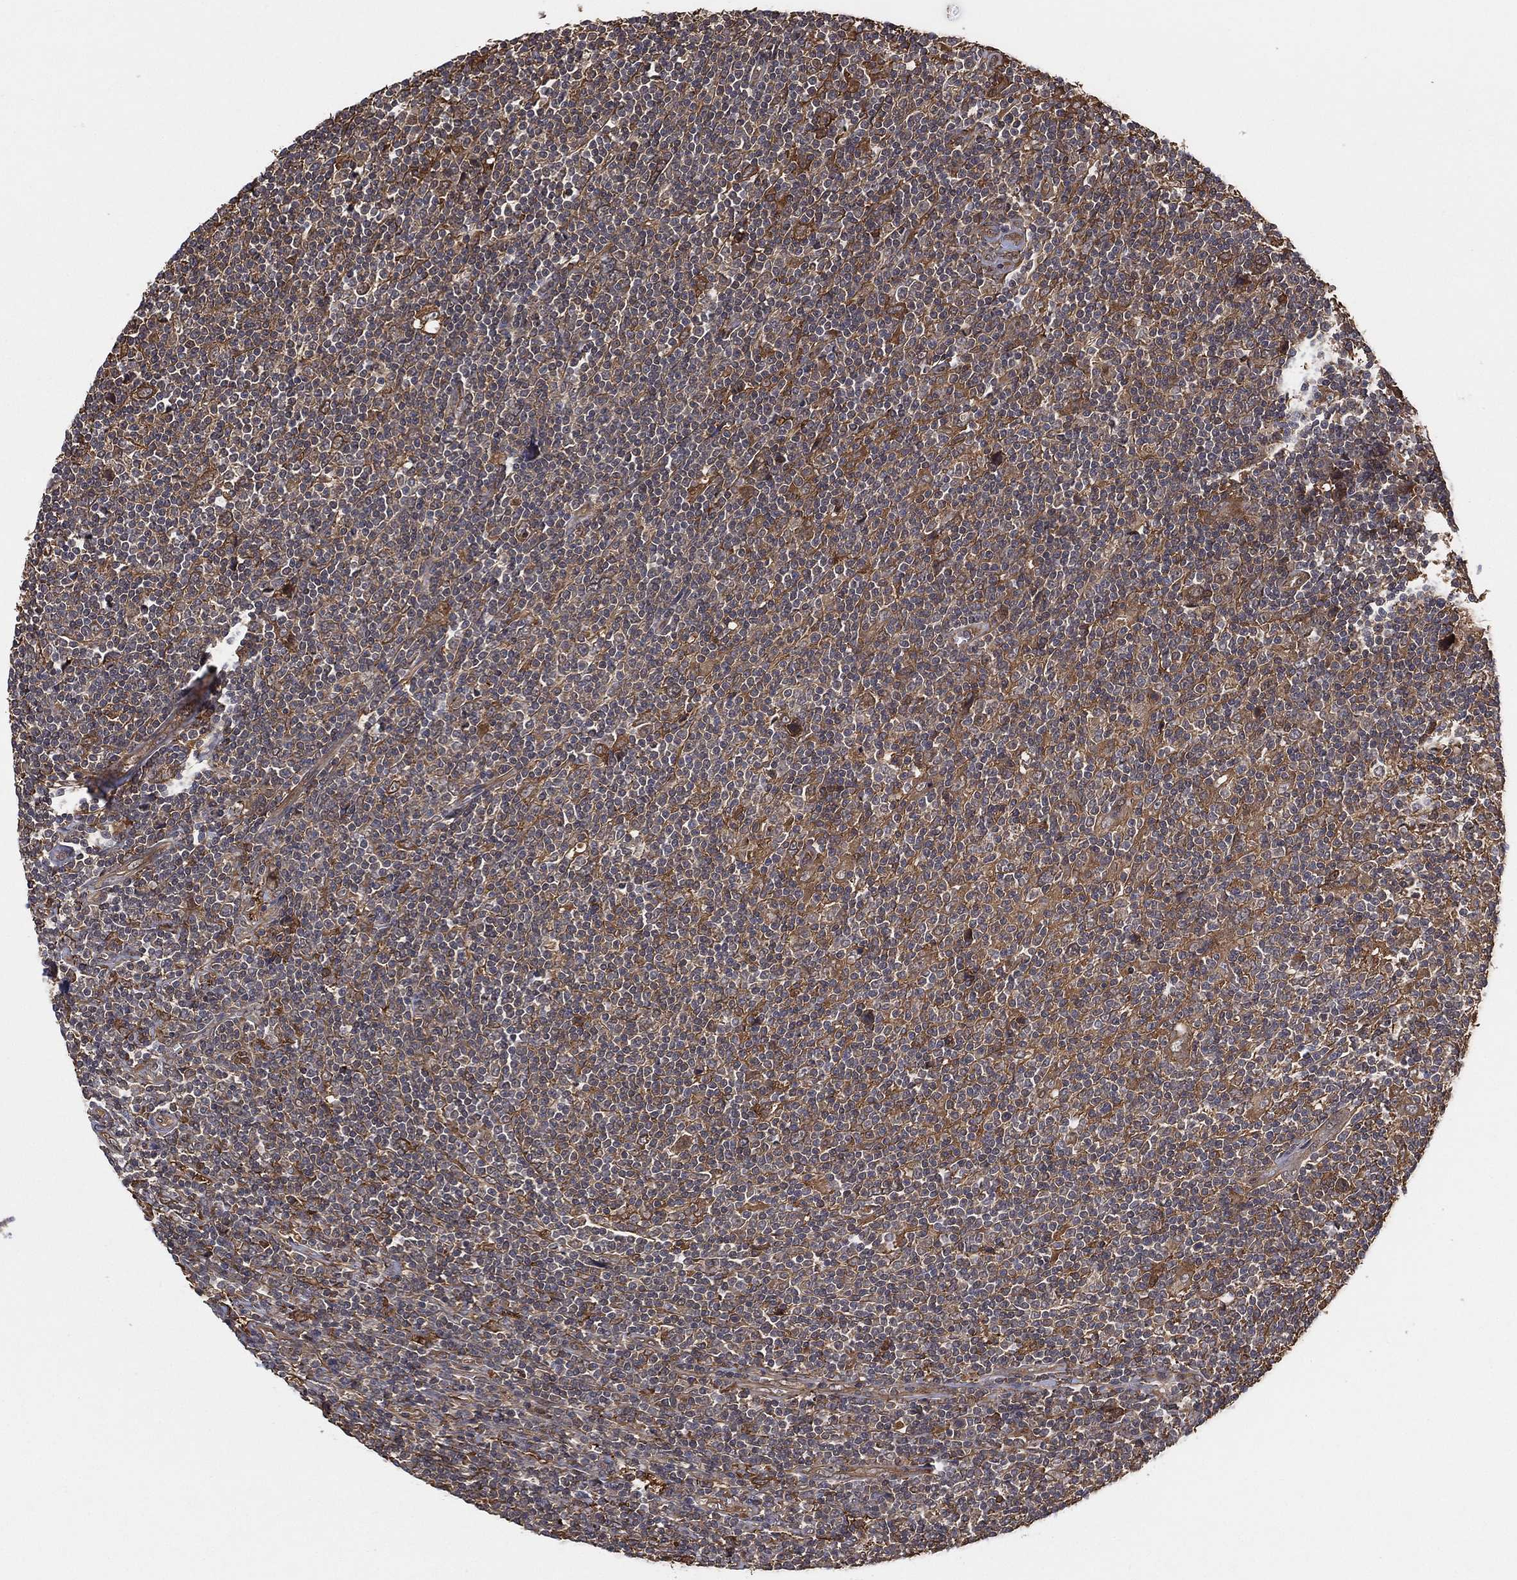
{"staining": {"intensity": "moderate", "quantity": "<25%", "location": "cytoplasmic/membranous"}, "tissue": "lymphoma", "cell_type": "Tumor cells", "image_type": "cancer", "snomed": [{"axis": "morphology", "description": "Hodgkin's disease, NOS"}, {"axis": "topography", "description": "Lymph node"}], "caption": "Moderate cytoplasmic/membranous positivity for a protein is present in approximately <25% of tumor cells of Hodgkin's disease using IHC.", "gene": "PSMG4", "patient": {"sex": "male", "age": 40}}